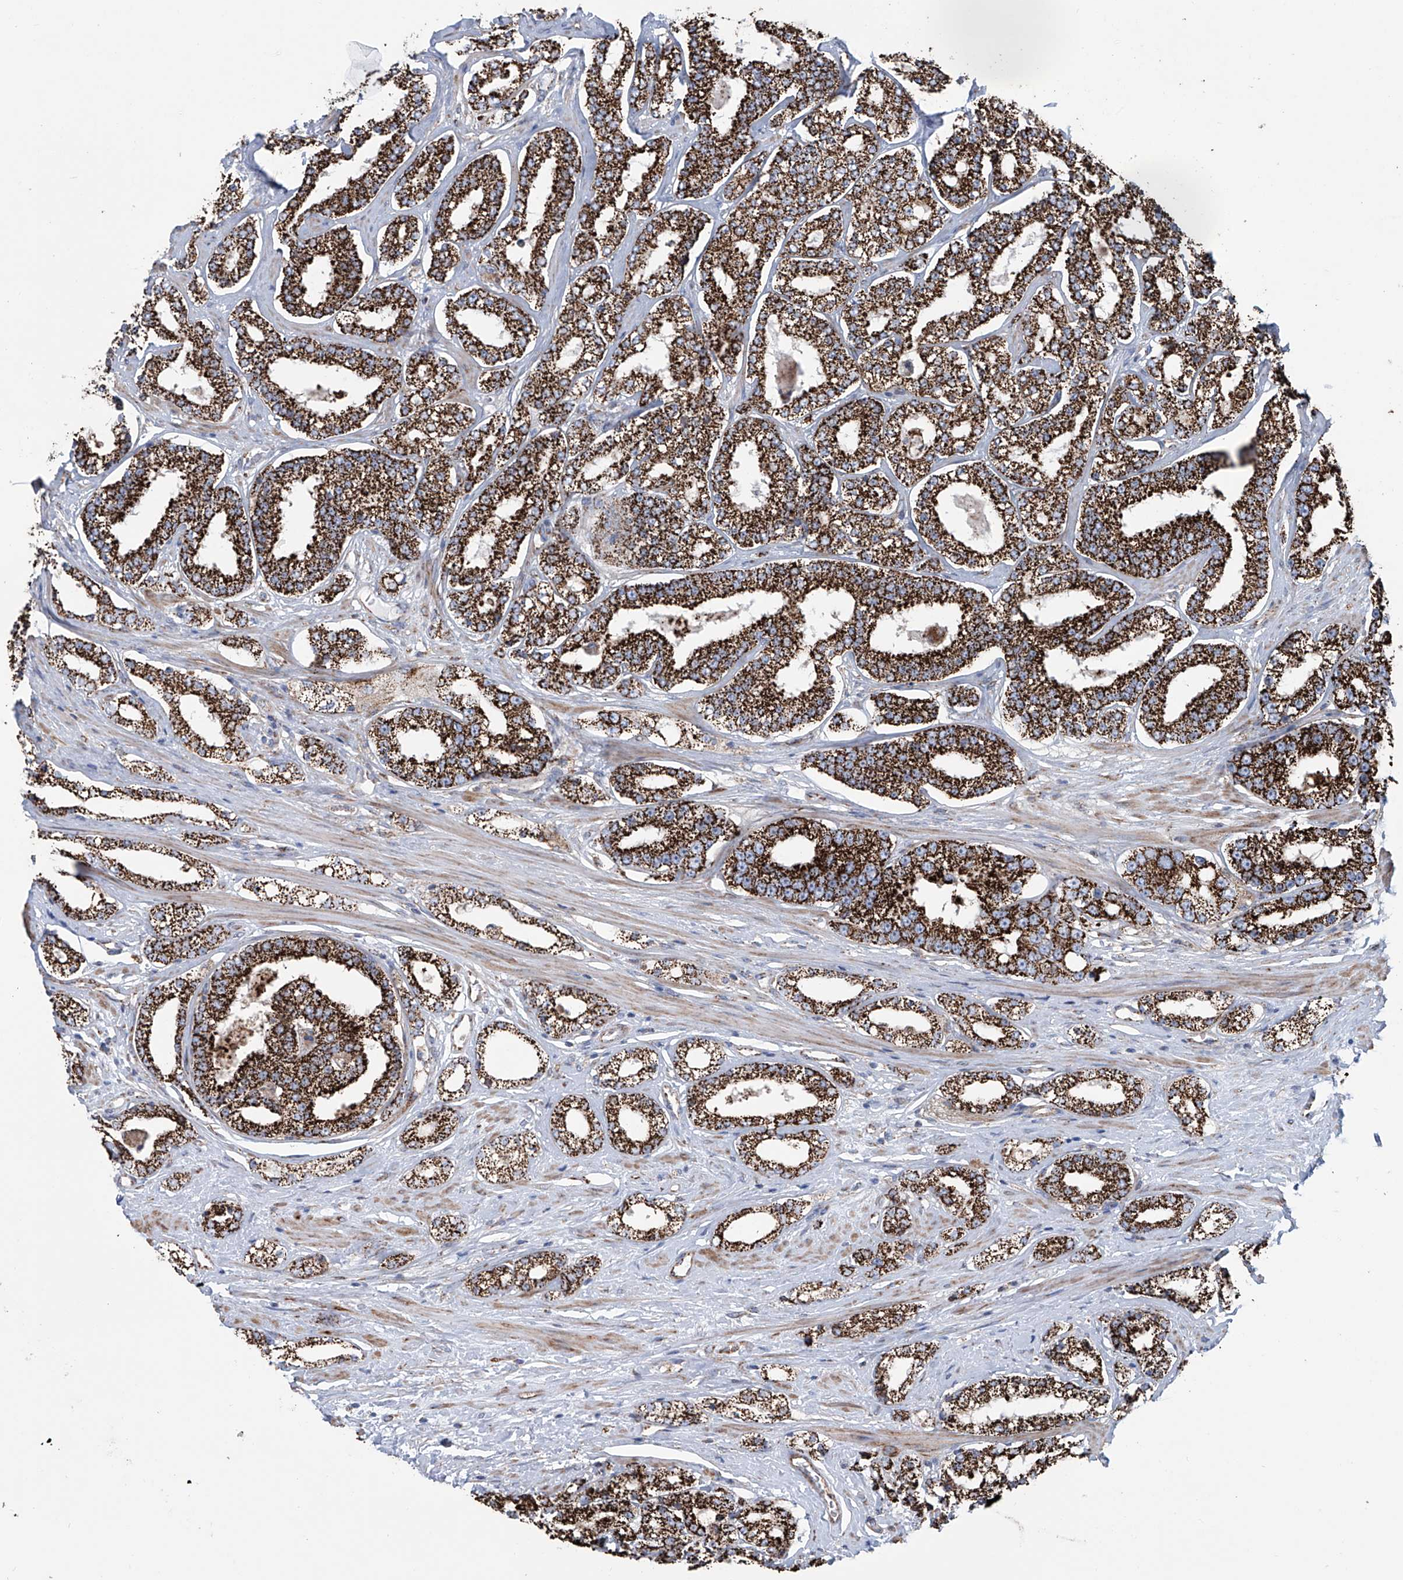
{"staining": {"intensity": "strong", "quantity": ">75%", "location": "cytoplasmic/membranous"}, "tissue": "prostate cancer", "cell_type": "Tumor cells", "image_type": "cancer", "snomed": [{"axis": "morphology", "description": "Normal tissue, NOS"}, {"axis": "morphology", "description": "Adenocarcinoma, High grade"}, {"axis": "topography", "description": "Prostate"}], "caption": "Immunohistochemistry of human prostate adenocarcinoma (high-grade) exhibits high levels of strong cytoplasmic/membranous expression in approximately >75% of tumor cells.", "gene": "ALDH6A1", "patient": {"sex": "male", "age": 83}}